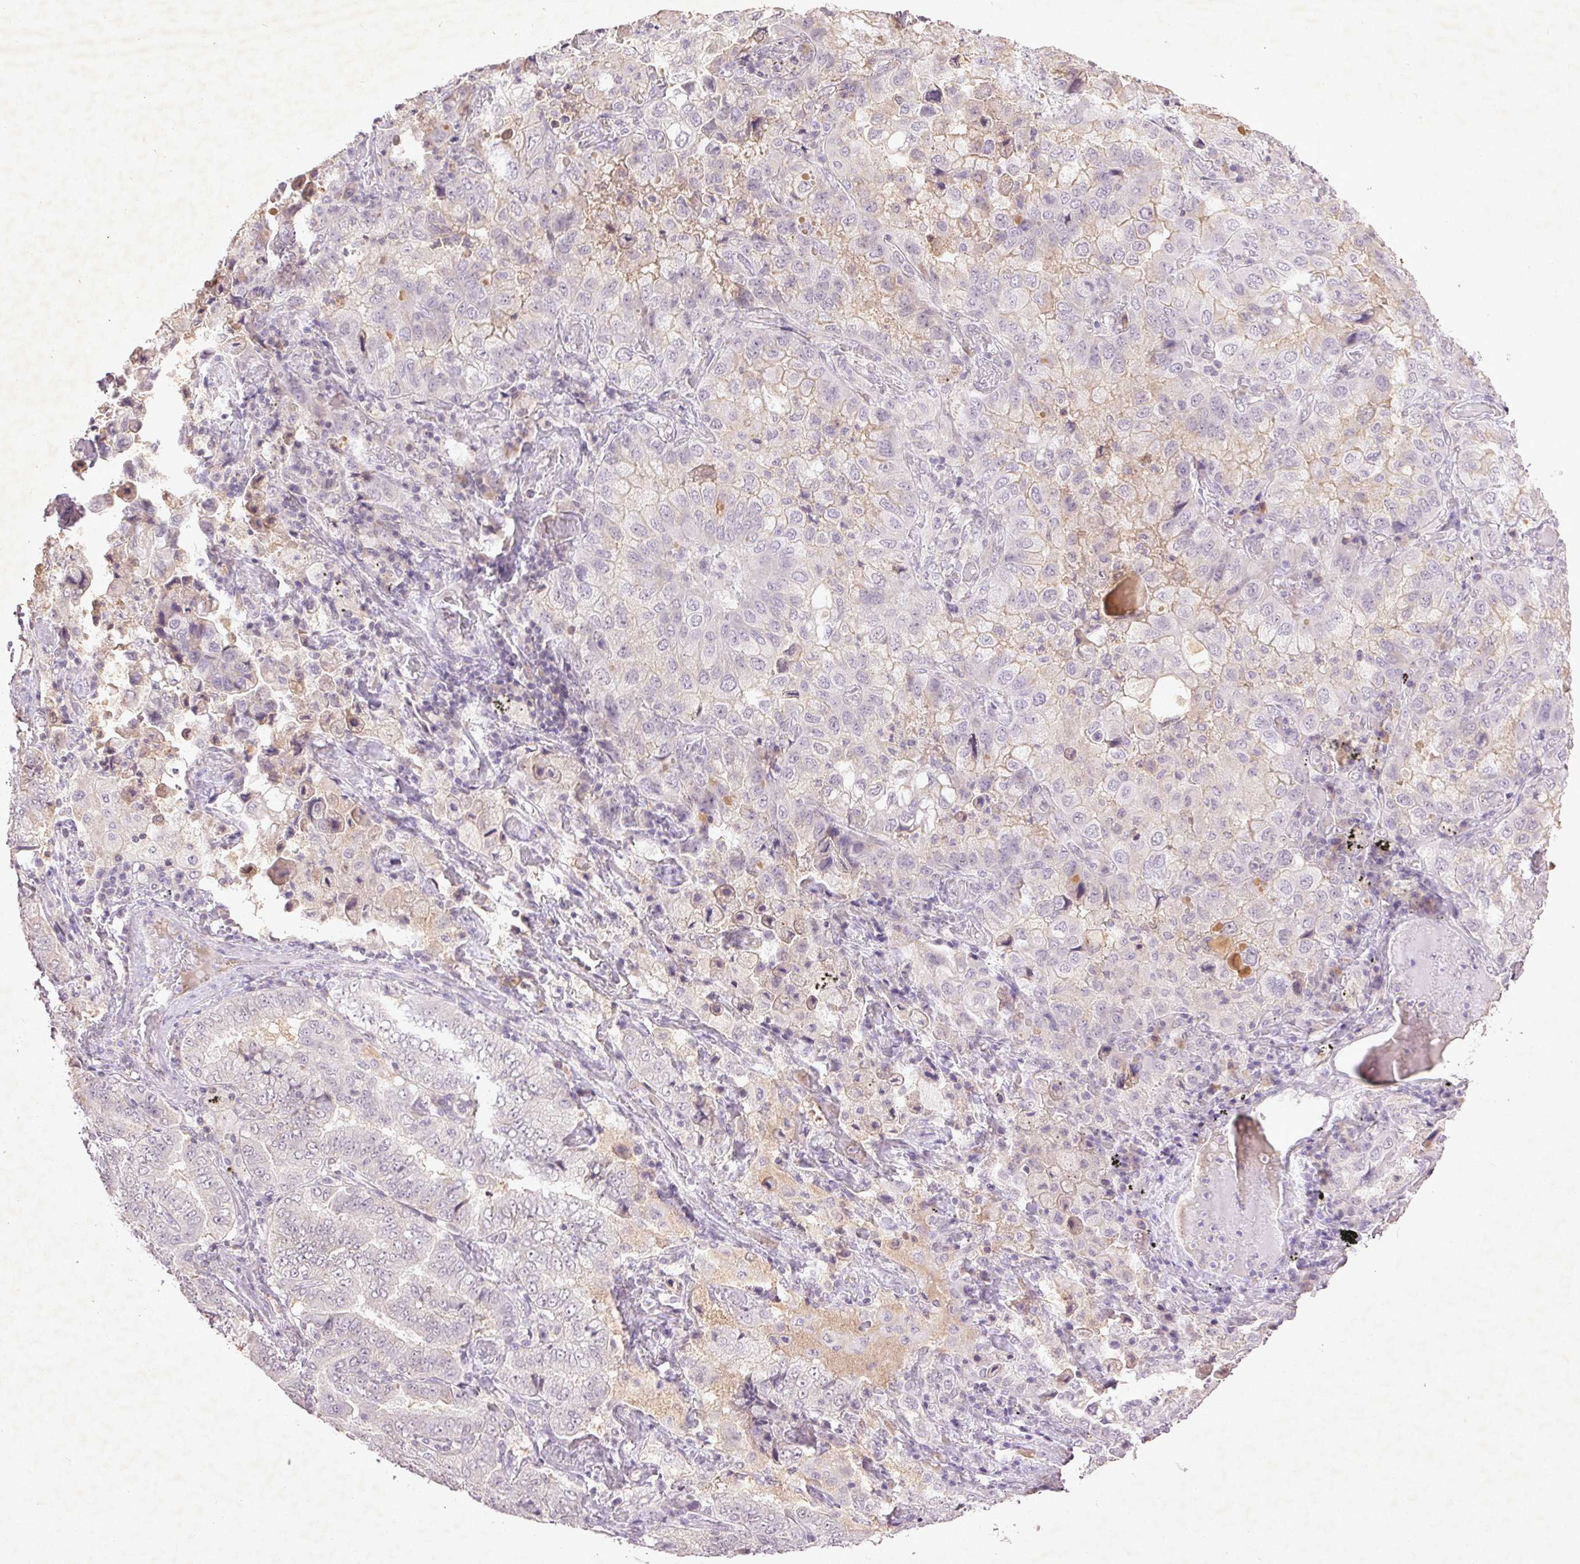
{"staining": {"intensity": "negative", "quantity": "none", "location": "none"}, "tissue": "lung cancer", "cell_type": "Tumor cells", "image_type": "cancer", "snomed": [{"axis": "morphology", "description": "Aneuploidy"}, {"axis": "morphology", "description": "Adenocarcinoma, NOS"}, {"axis": "morphology", "description": "Adenocarcinoma, metastatic, NOS"}, {"axis": "topography", "description": "Lymph node"}, {"axis": "topography", "description": "Lung"}], "caption": "A micrograph of lung cancer (metastatic adenocarcinoma) stained for a protein displays no brown staining in tumor cells. (Immunohistochemistry, brightfield microscopy, high magnification).", "gene": "FAM168B", "patient": {"sex": "female", "age": 48}}